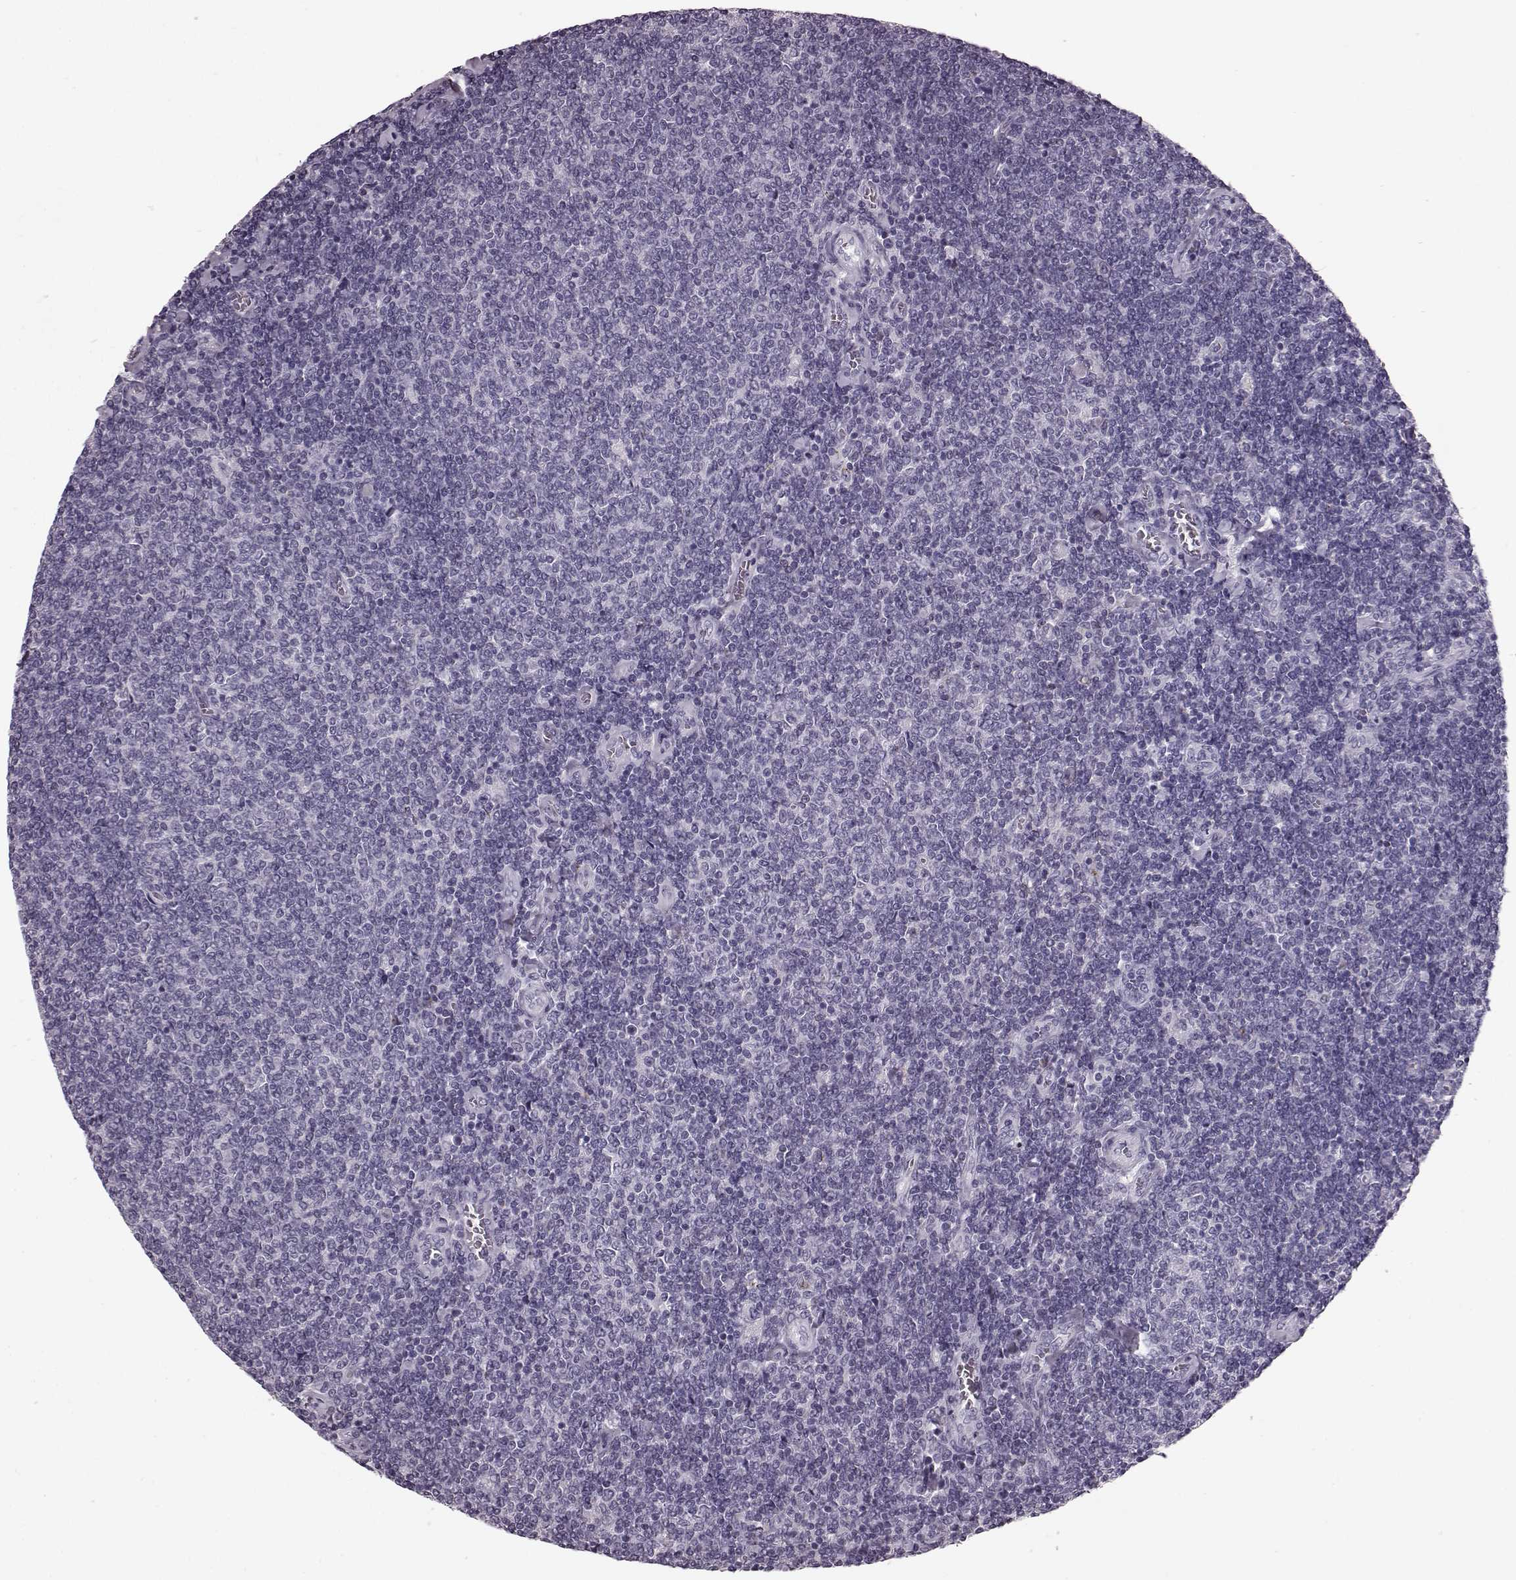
{"staining": {"intensity": "negative", "quantity": "none", "location": "none"}, "tissue": "lymphoma", "cell_type": "Tumor cells", "image_type": "cancer", "snomed": [{"axis": "morphology", "description": "Malignant lymphoma, non-Hodgkin's type, Low grade"}, {"axis": "topography", "description": "Lymph node"}], "caption": "The IHC micrograph has no significant expression in tumor cells of malignant lymphoma, non-Hodgkin's type (low-grade) tissue.", "gene": "CST7", "patient": {"sex": "male", "age": 52}}